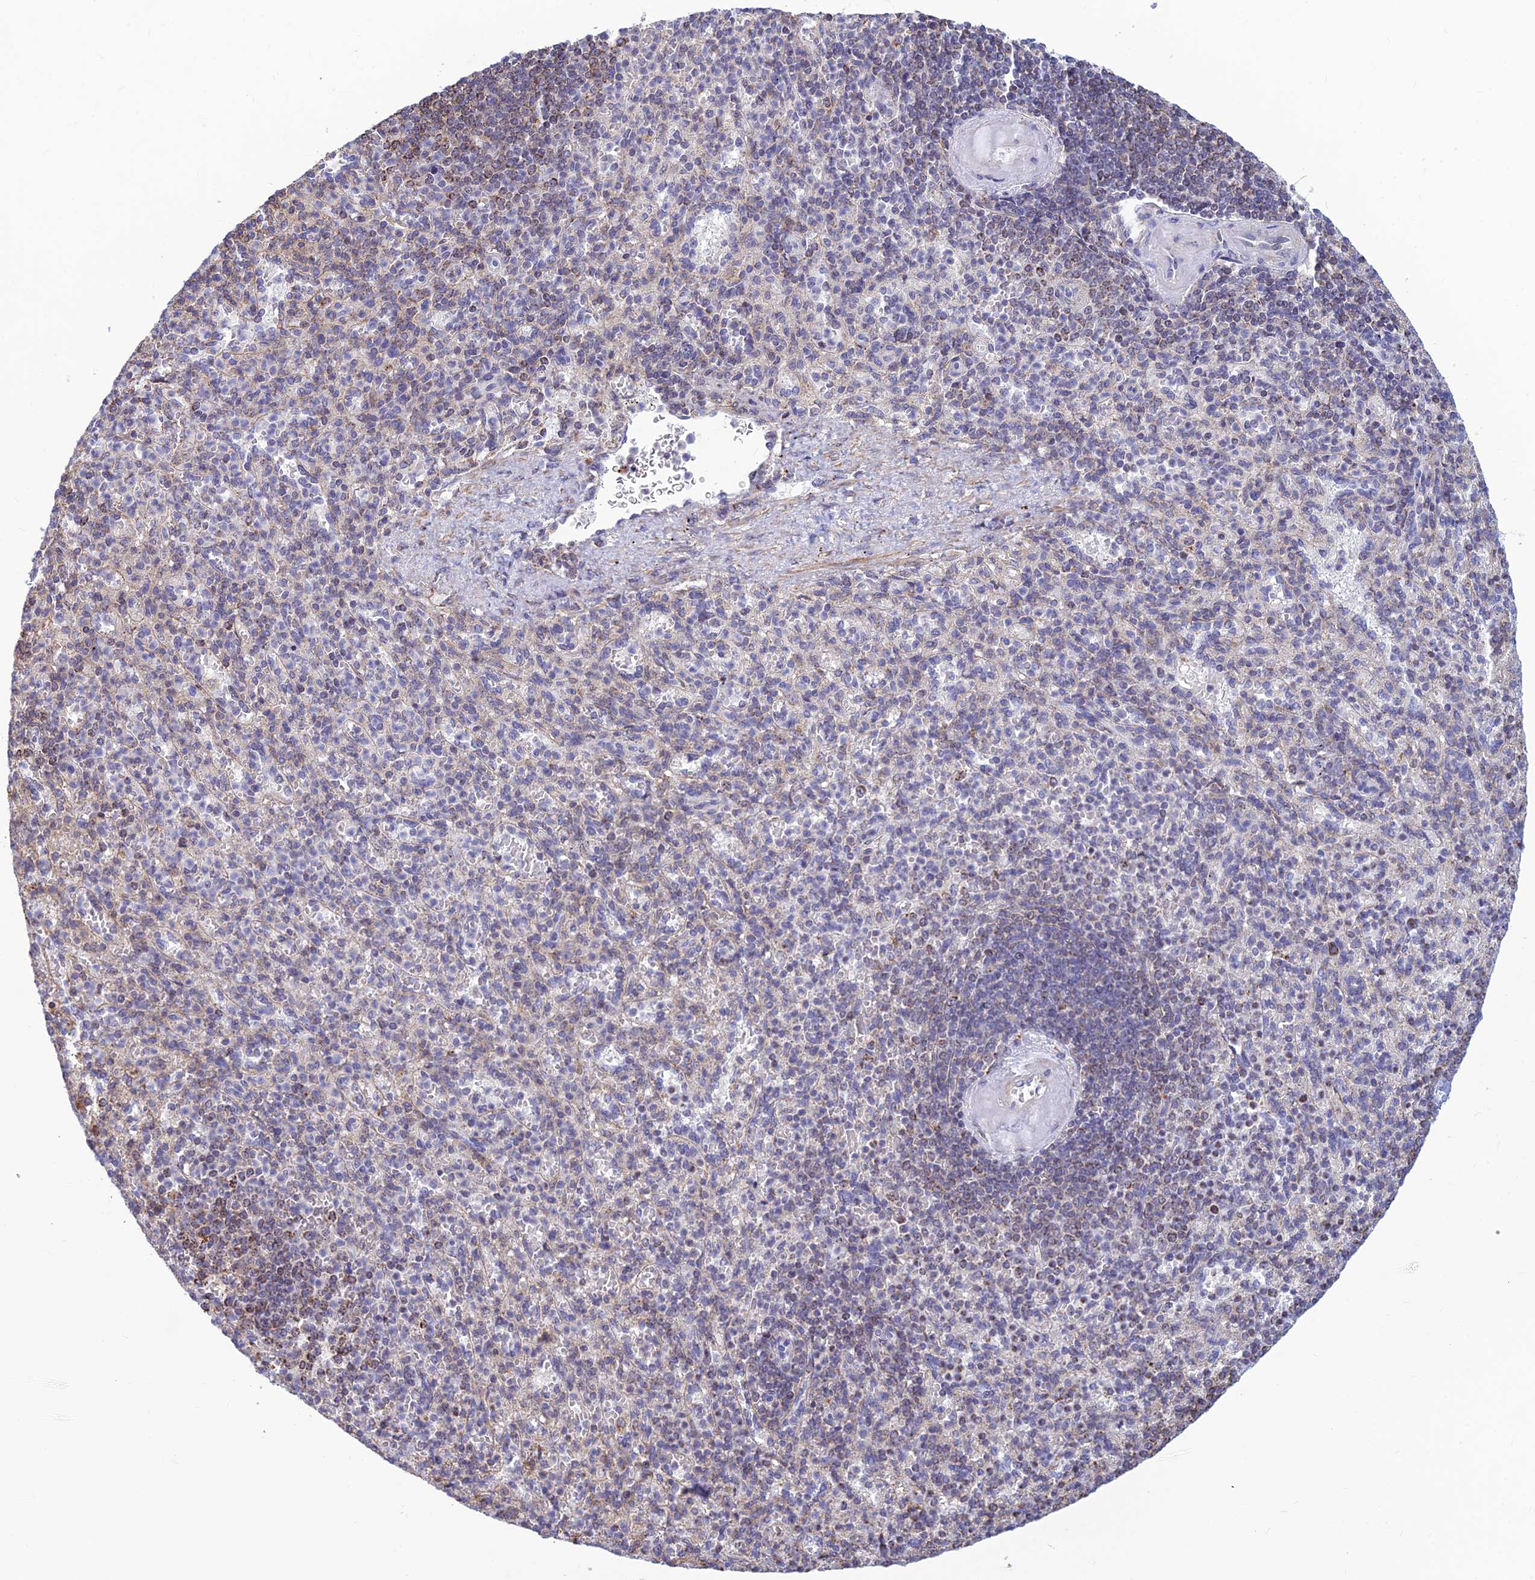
{"staining": {"intensity": "negative", "quantity": "none", "location": "none"}, "tissue": "spleen", "cell_type": "Cells in red pulp", "image_type": "normal", "snomed": [{"axis": "morphology", "description": "Normal tissue, NOS"}, {"axis": "topography", "description": "Spleen"}], "caption": "The micrograph shows no staining of cells in red pulp in benign spleen. The staining was performed using DAB to visualize the protein expression in brown, while the nuclei were stained in blue with hematoxylin (Magnification: 20x).", "gene": "POLR1G", "patient": {"sex": "female", "age": 74}}